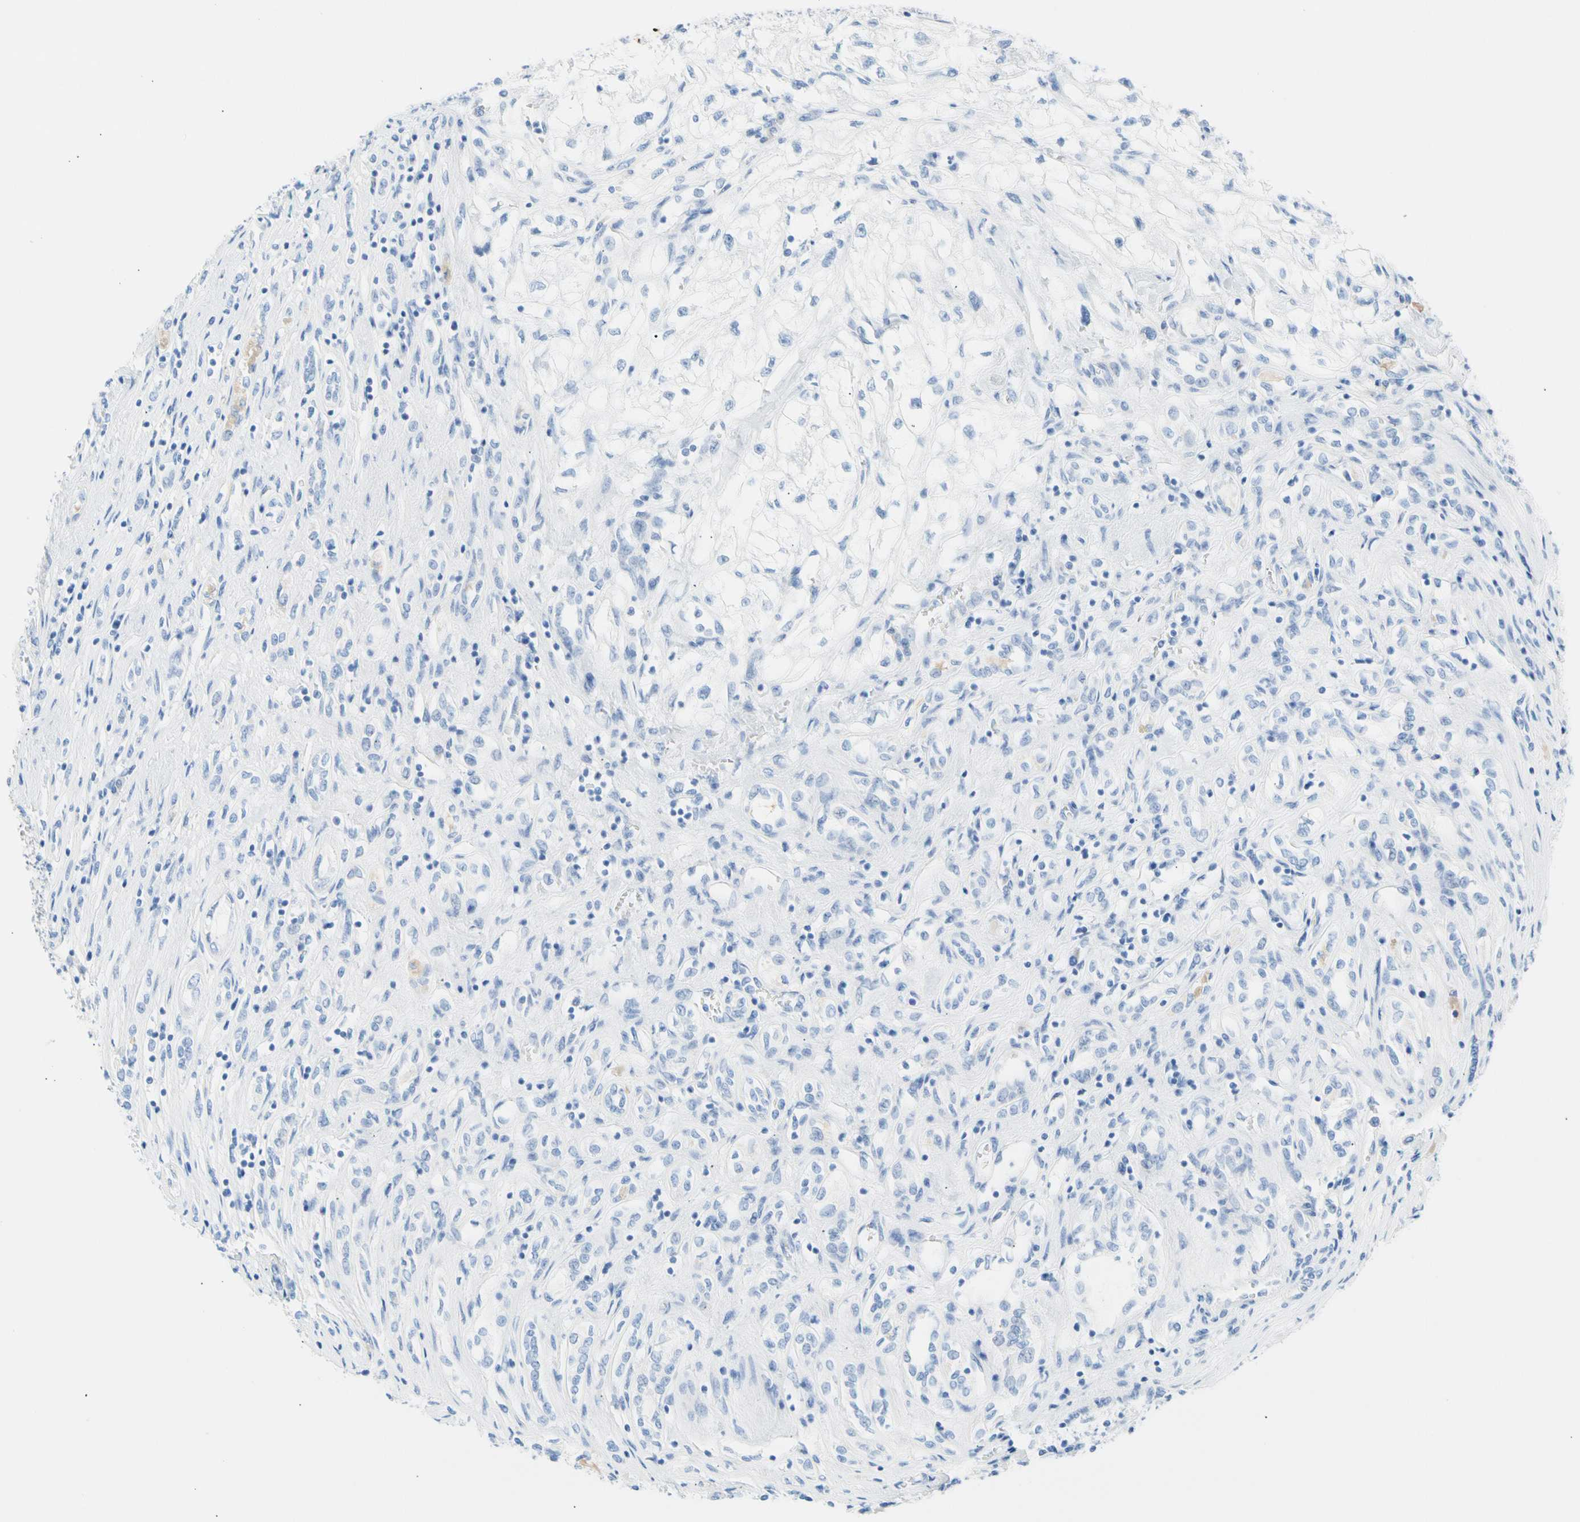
{"staining": {"intensity": "negative", "quantity": "none", "location": "none"}, "tissue": "renal cancer", "cell_type": "Tumor cells", "image_type": "cancer", "snomed": [{"axis": "morphology", "description": "Adenocarcinoma, NOS"}, {"axis": "topography", "description": "Kidney"}], "caption": "A histopathology image of renal cancer (adenocarcinoma) stained for a protein demonstrates no brown staining in tumor cells.", "gene": "CEL", "patient": {"sex": "female", "age": 70}}